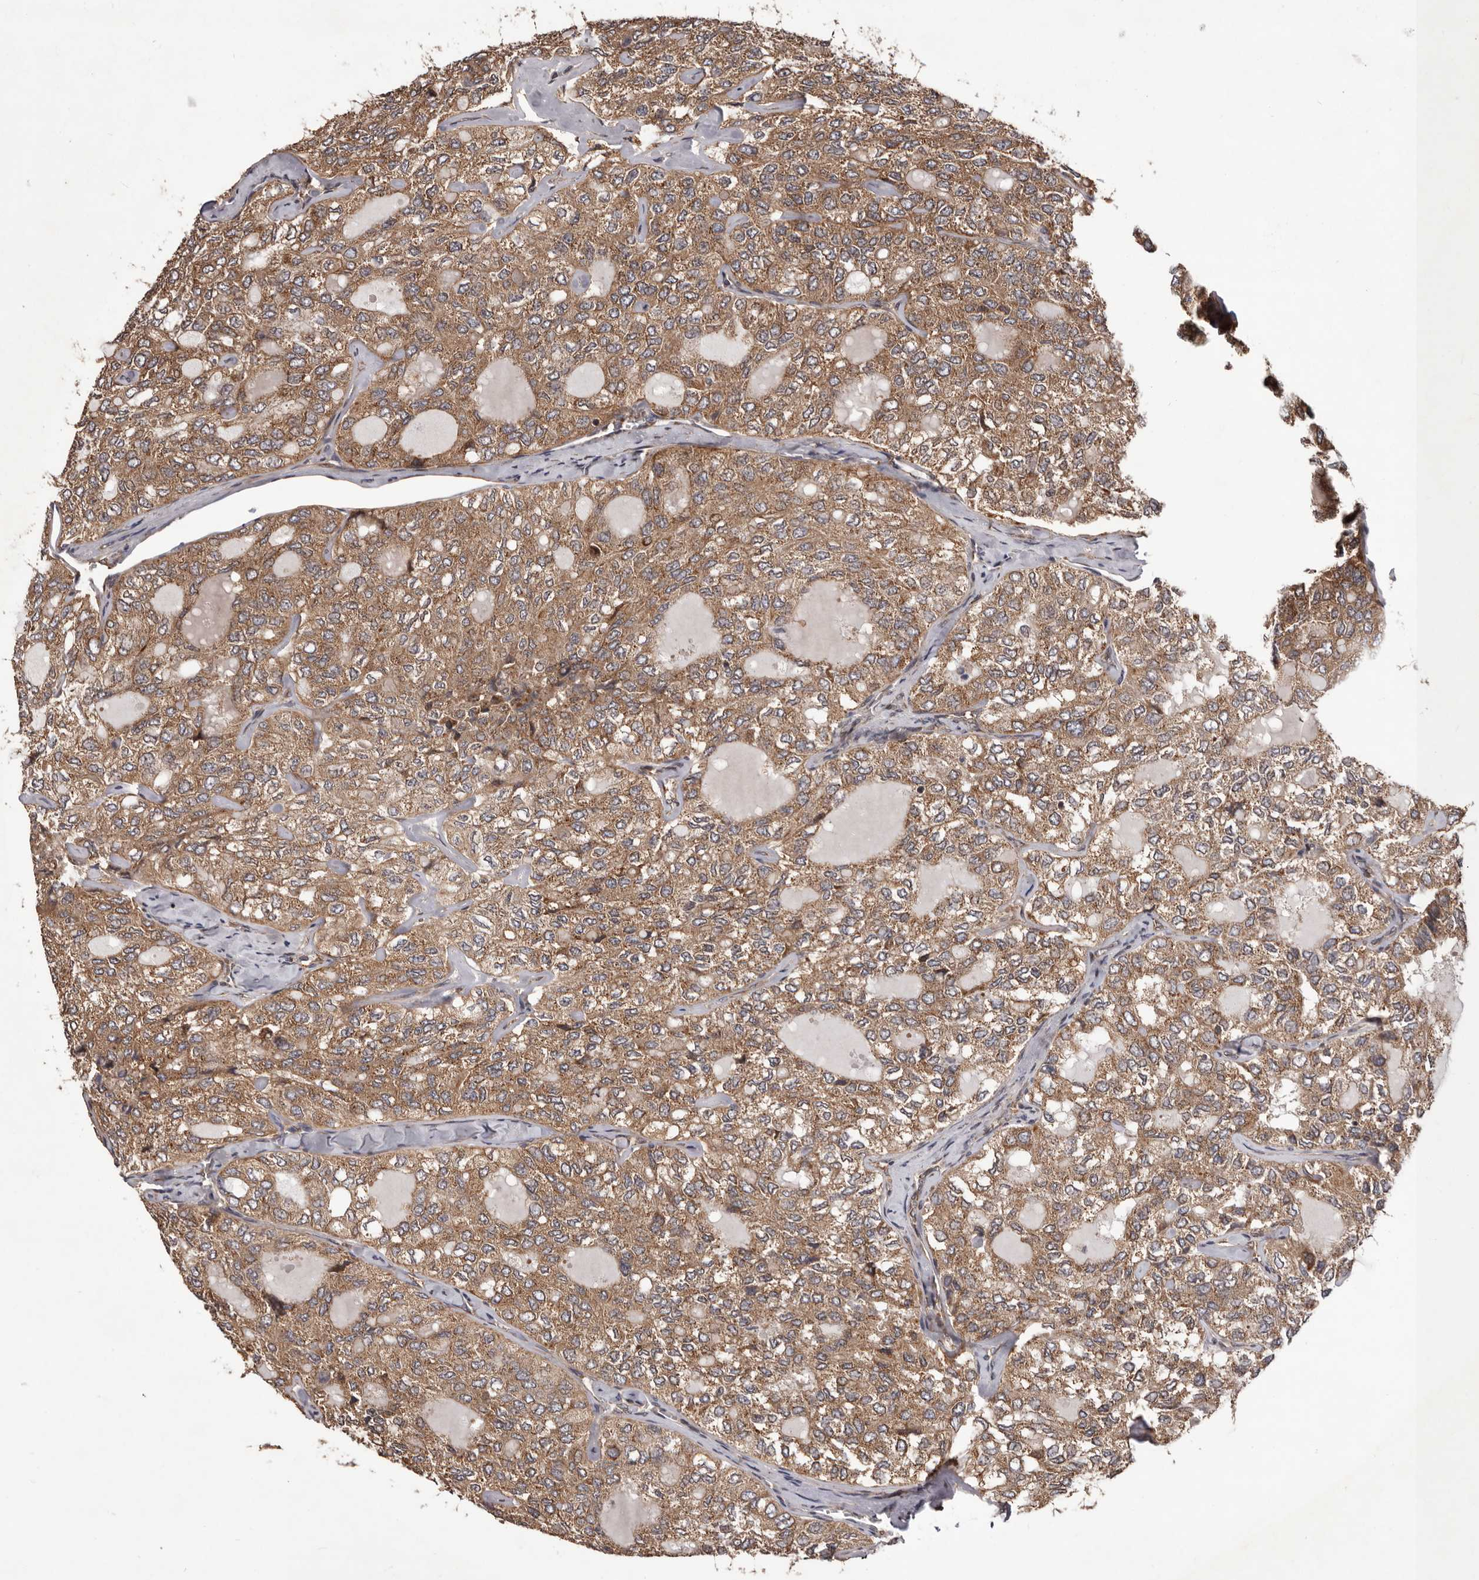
{"staining": {"intensity": "moderate", "quantity": ">75%", "location": "cytoplasmic/membranous"}, "tissue": "thyroid cancer", "cell_type": "Tumor cells", "image_type": "cancer", "snomed": [{"axis": "morphology", "description": "Follicular adenoma carcinoma, NOS"}, {"axis": "topography", "description": "Thyroid gland"}], "caption": "Immunohistochemical staining of follicular adenoma carcinoma (thyroid) demonstrates moderate cytoplasmic/membranous protein positivity in approximately >75% of tumor cells. (IHC, brightfield microscopy, high magnification).", "gene": "GADD45B", "patient": {"sex": "male", "age": 75}}